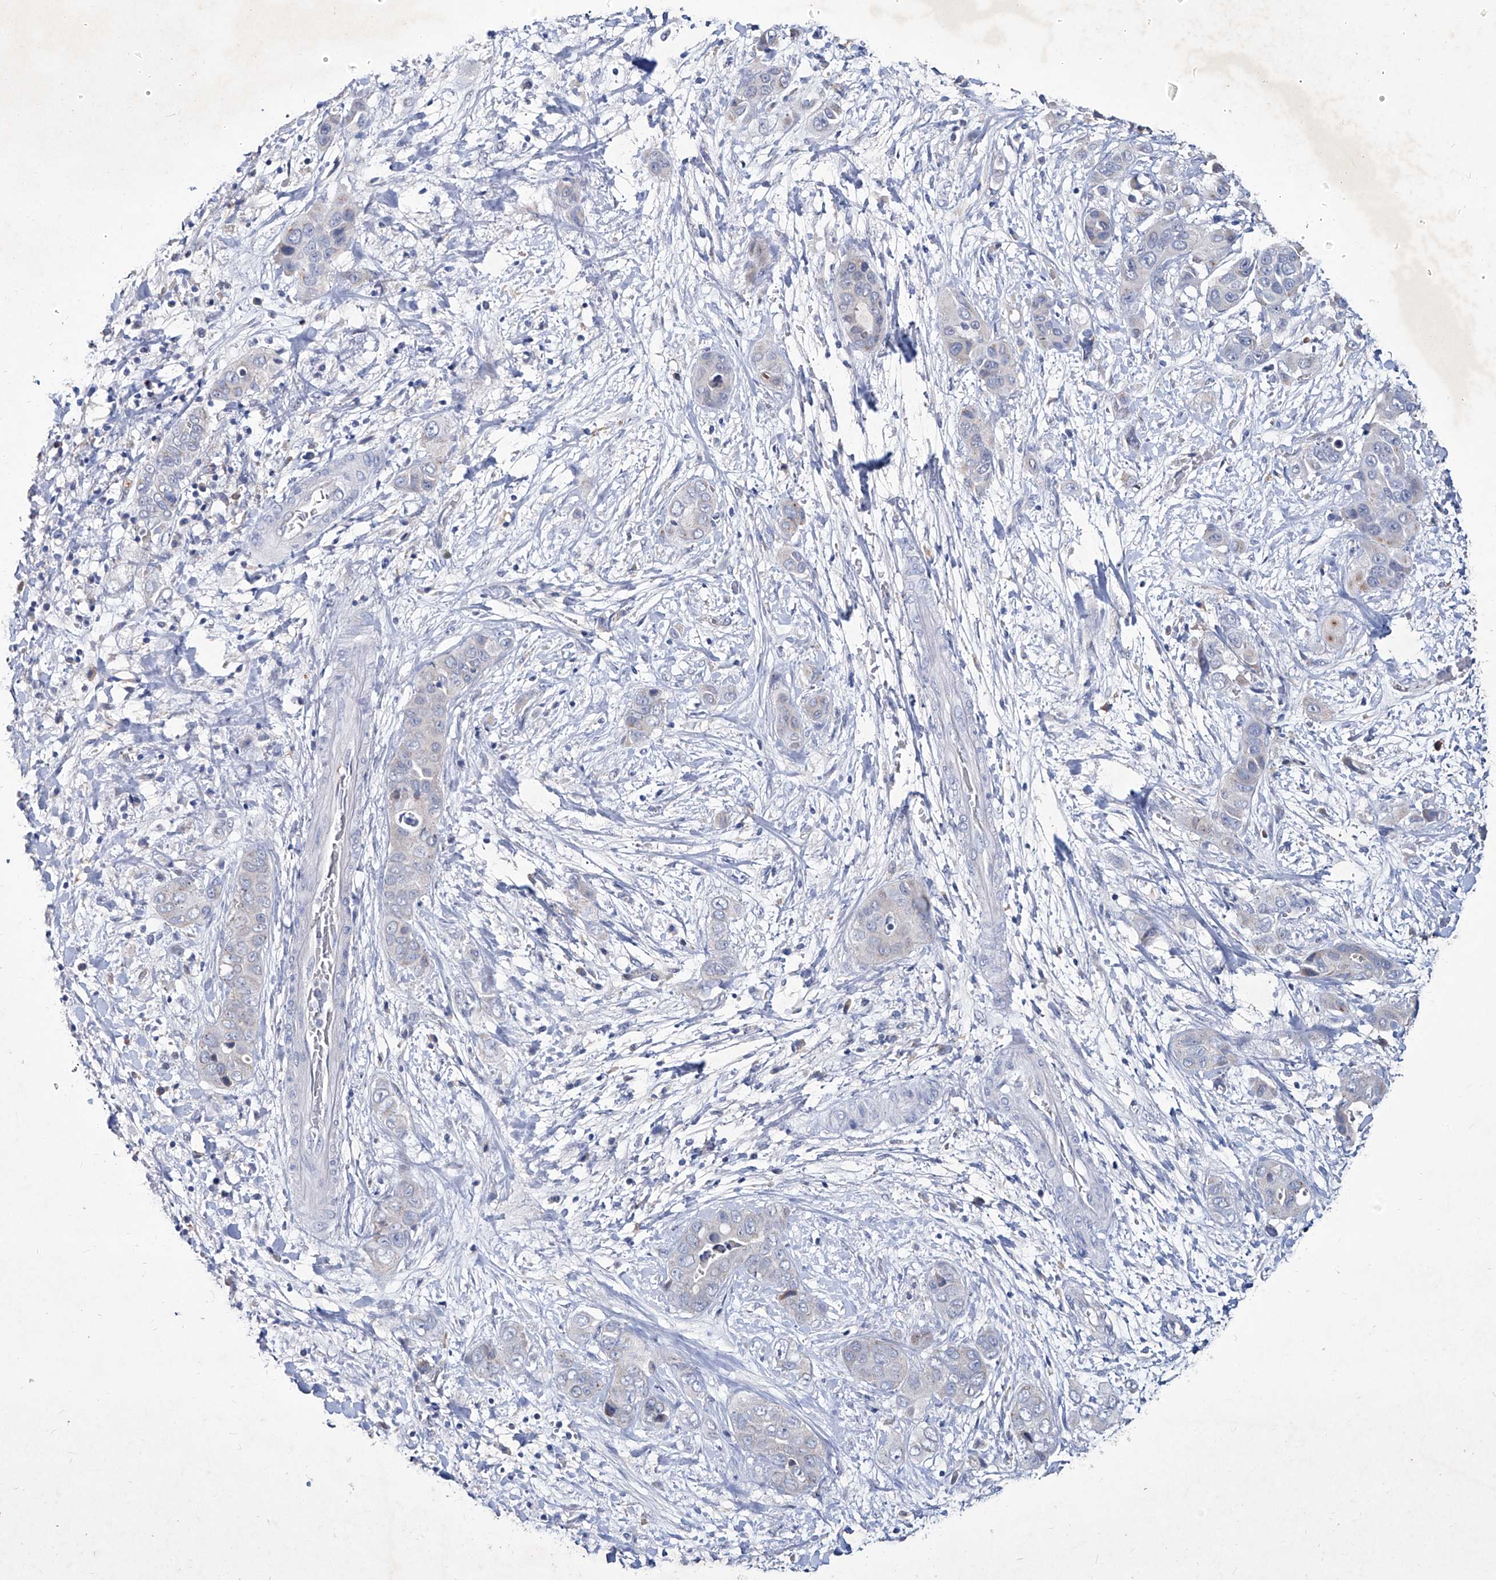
{"staining": {"intensity": "negative", "quantity": "none", "location": "none"}, "tissue": "liver cancer", "cell_type": "Tumor cells", "image_type": "cancer", "snomed": [{"axis": "morphology", "description": "Cholangiocarcinoma"}, {"axis": "topography", "description": "Liver"}], "caption": "DAB immunohistochemical staining of liver cancer (cholangiocarcinoma) exhibits no significant expression in tumor cells.", "gene": "KLHL17", "patient": {"sex": "female", "age": 52}}